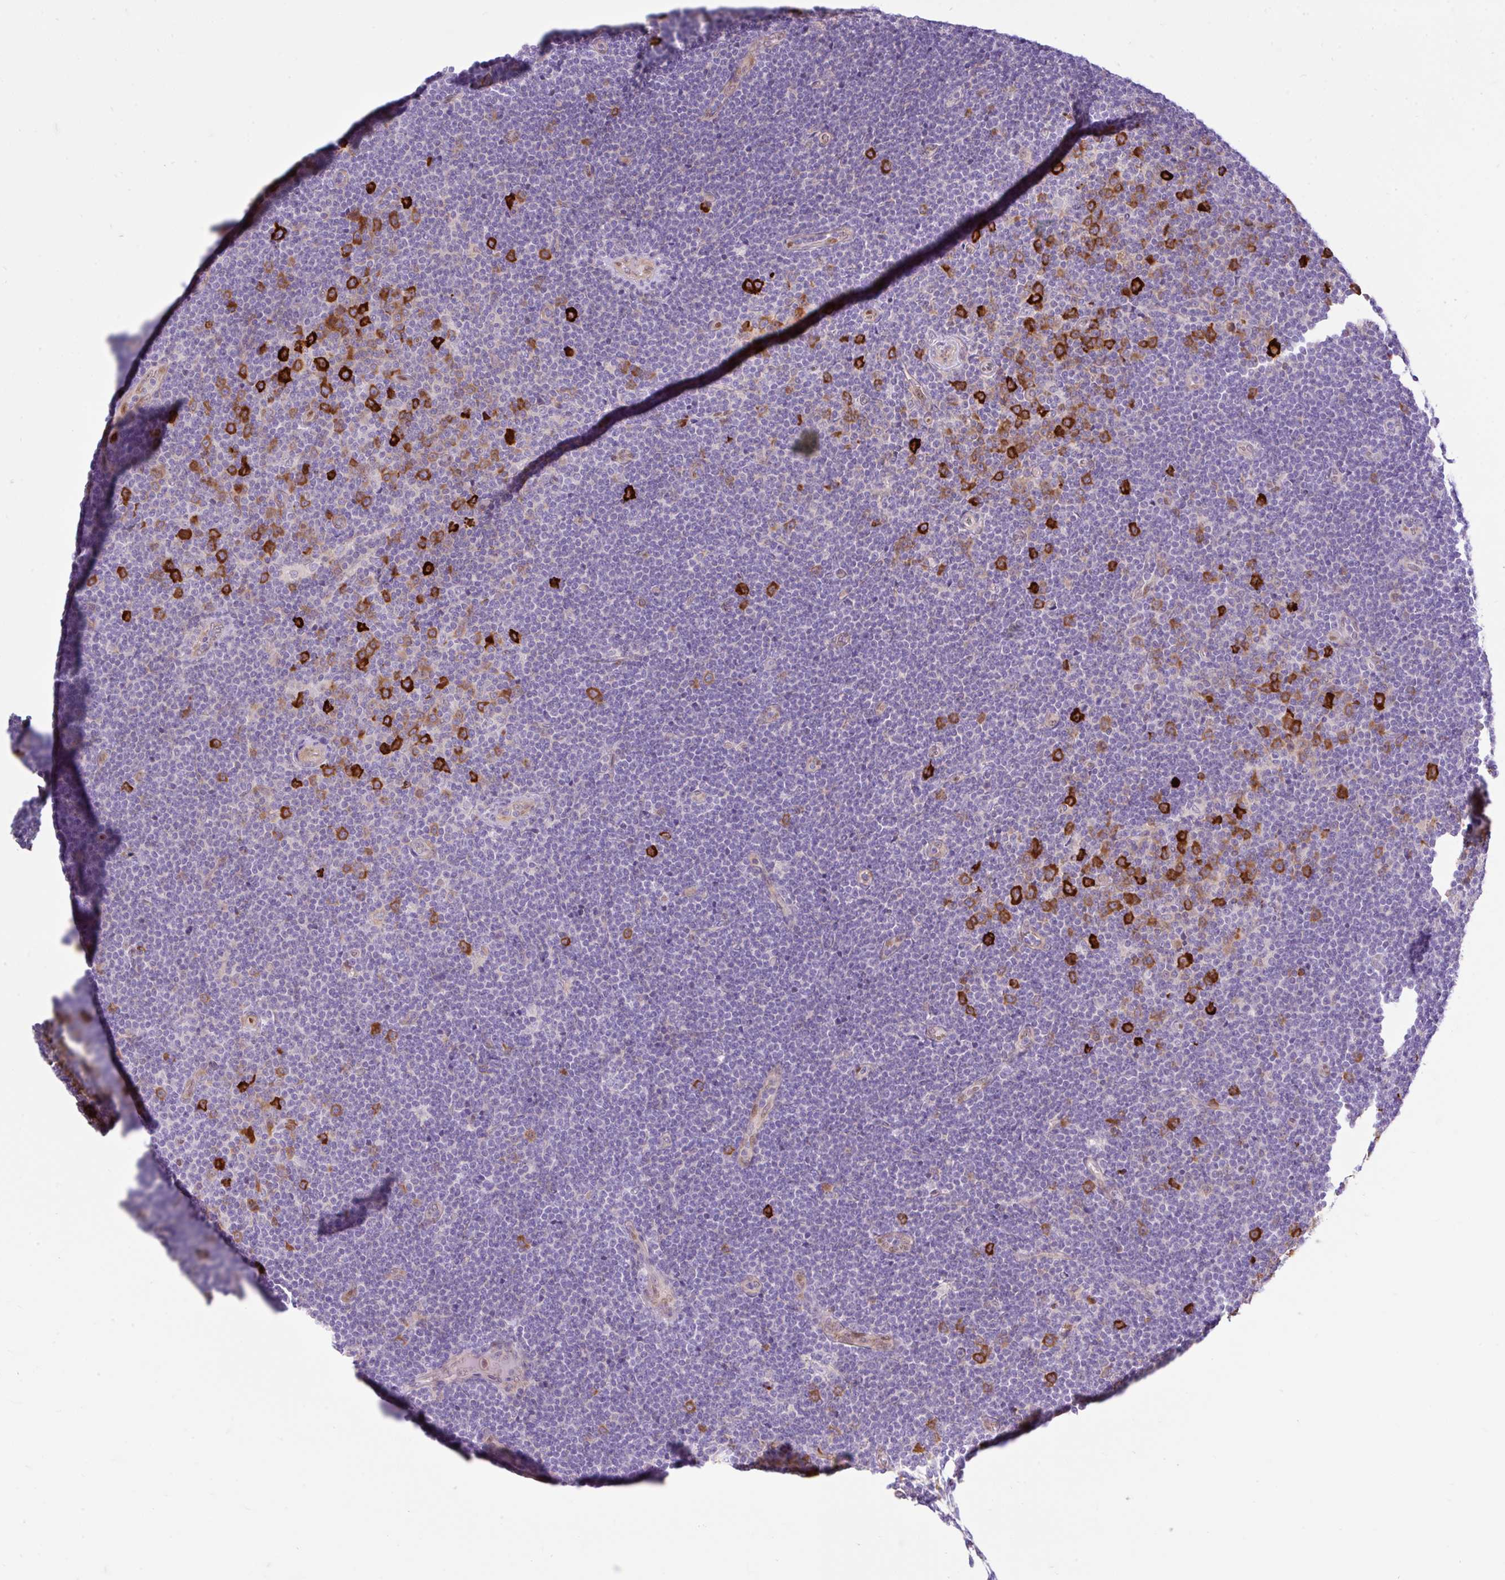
{"staining": {"intensity": "strong", "quantity": "<25%", "location": "cytoplasmic/membranous"}, "tissue": "lymphoma", "cell_type": "Tumor cells", "image_type": "cancer", "snomed": [{"axis": "morphology", "description": "Malignant lymphoma, non-Hodgkin's type, Low grade"}, {"axis": "topography", "description": "Lymph node"}], "caption": "This micrograph demonstrates IHC staining of human malignant lymphoma, non-Hodgkin's type (low-grade), with medium strong cytoplasmic/membranous positivity in about <25% of tumor cells.", "gene": "EEF1A2", "patient": {"sex": "male", "age": 48}}